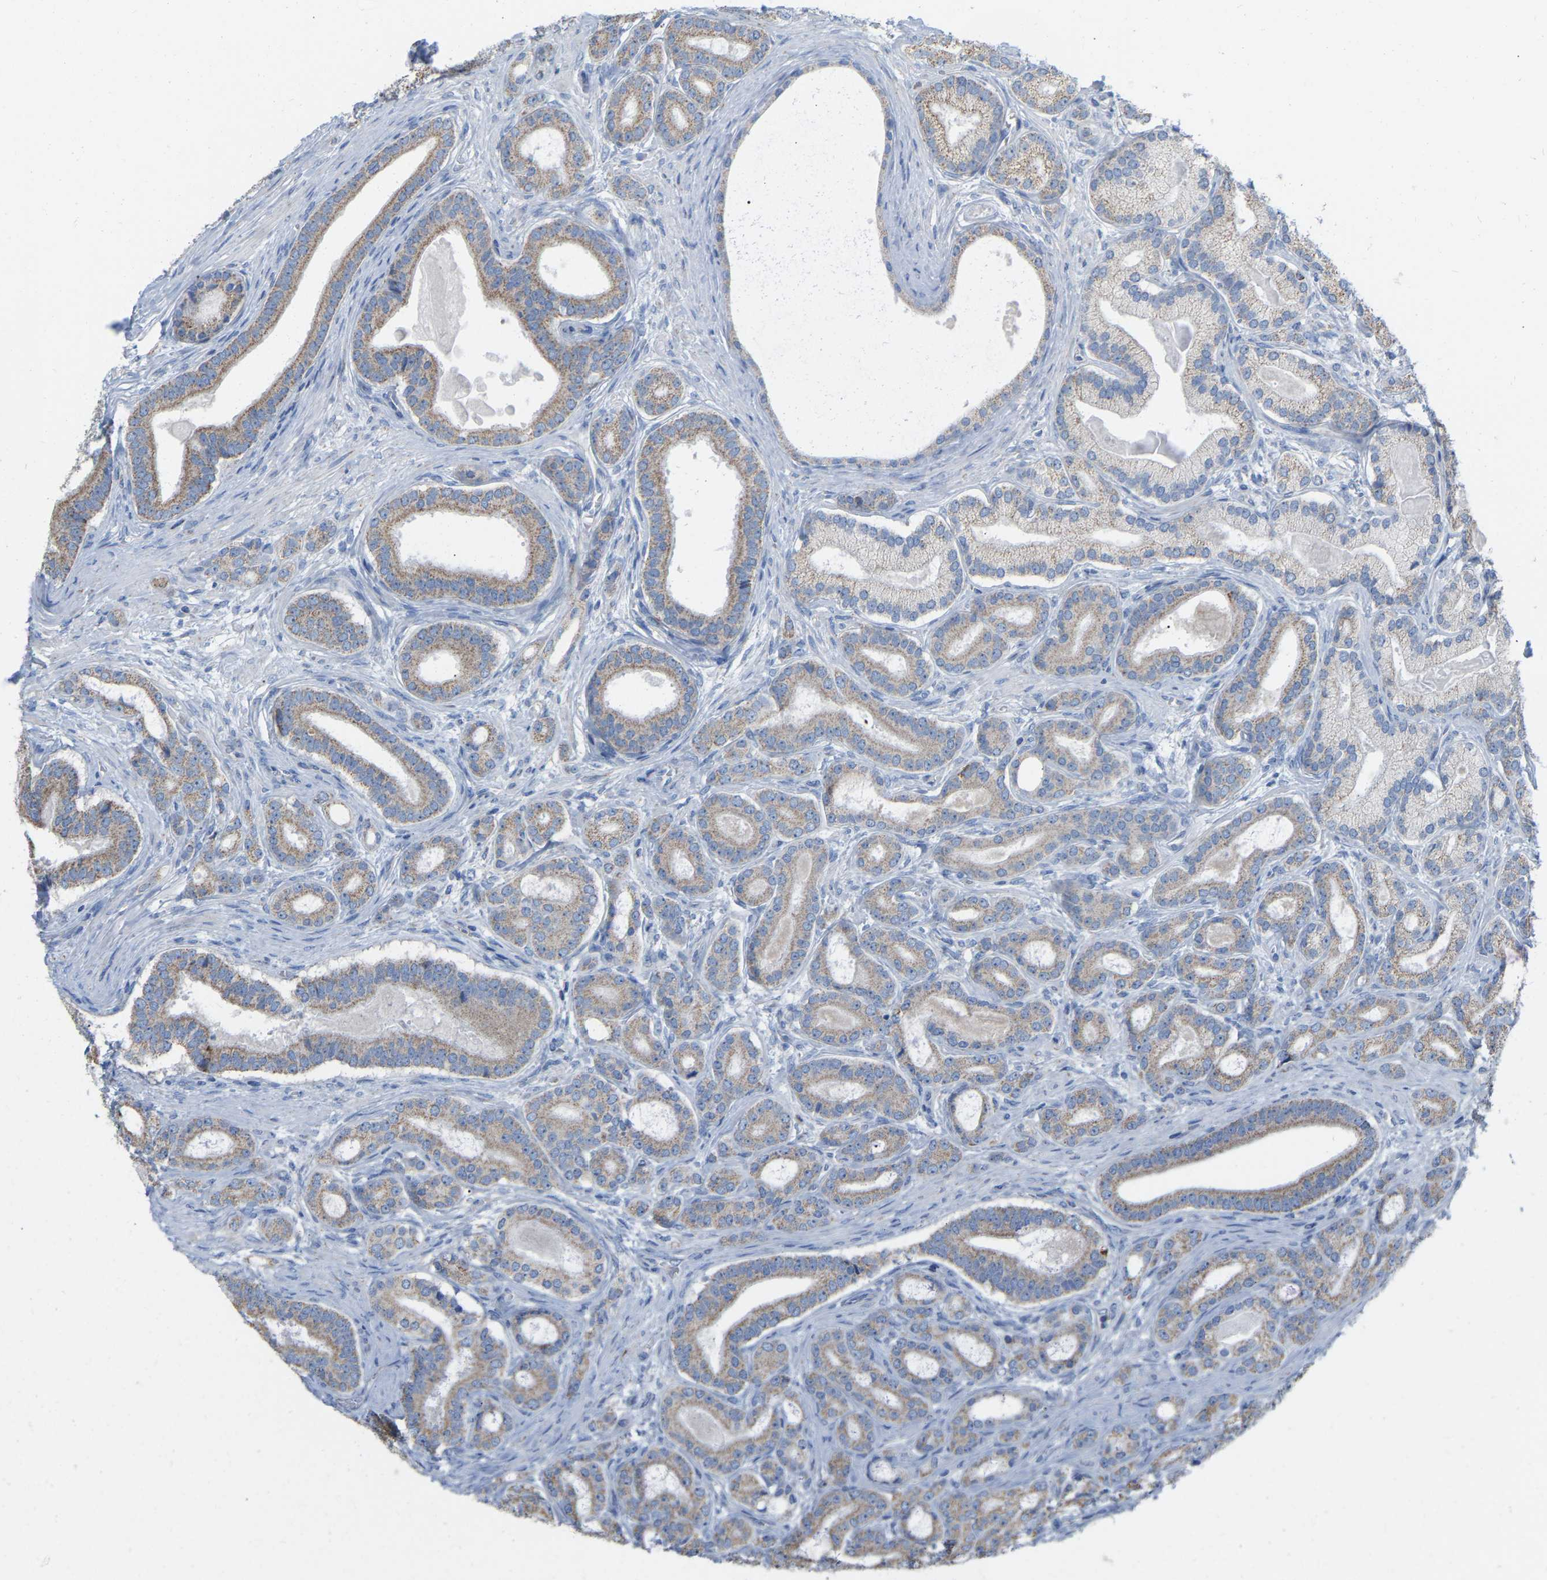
{"staining": {"intensity": "weak", "quantity": "25%-75%", "location": "cytoplasmic/membranous"}, "tissue": "prostate cancer", "cell_type": "Tumor cells", "image_type": "cancer", "snomed": [{"axis": "morphology", "description": "Adenocarcinoma, High grade"}, {"axis": "topography", "description": "Prostate"}], "caption": "This micrograph reveals immunohistochemistry (IHC) staining of prostate cancer (high-grade adenocarcinoma), with low weak cytoplasmic/membranous expression in approximately 25%-75% of tumor cells.", "gene": "CBLB", "patient": {"sex": "male", "age": 60}}